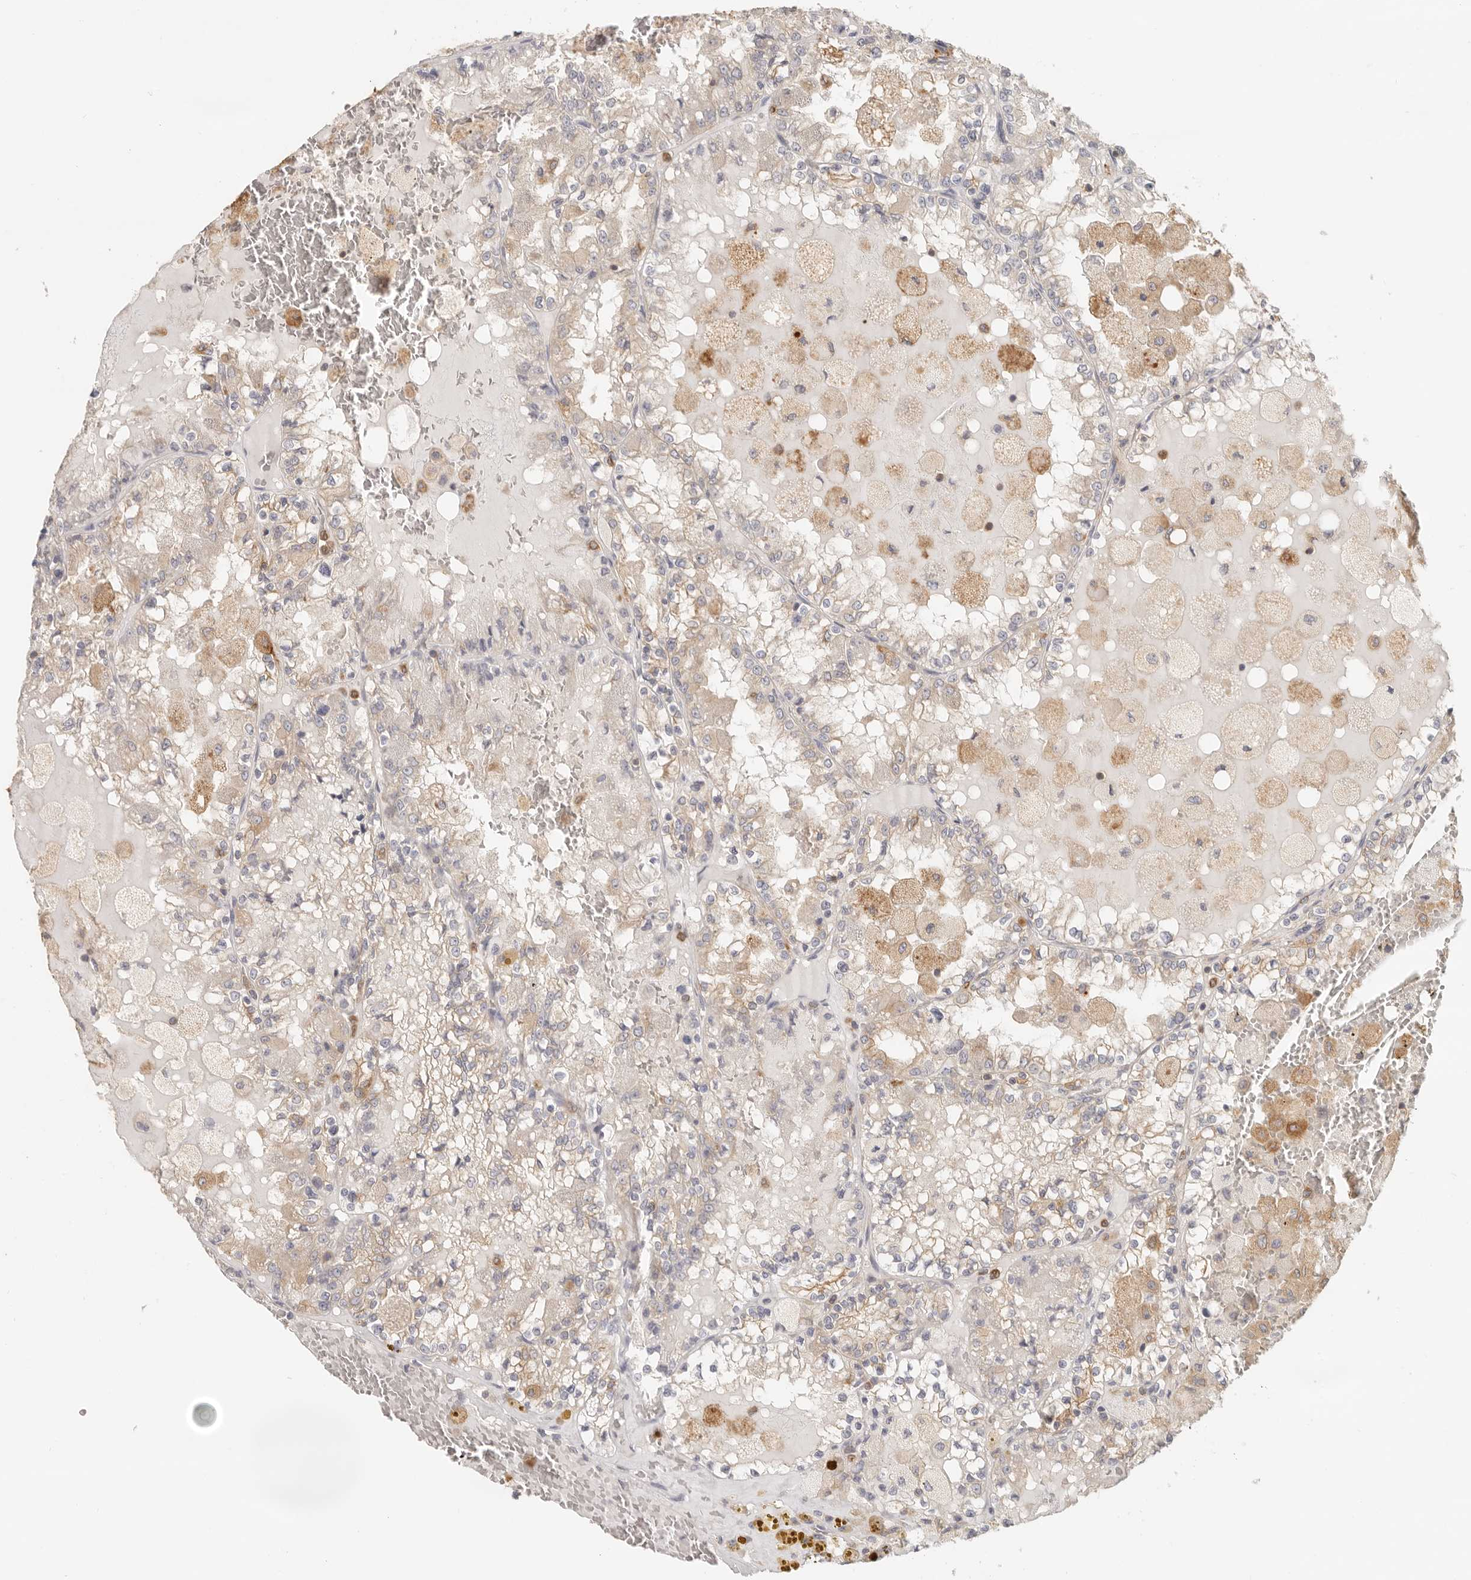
{"staining": {"intensity": "weak", "quantity": "25%-75%", "location": "cytoplasmic/membranous"}, "tissue": "renal cancer", "cell_type": "Tumor cells", "image_type": "cancer", "snomed": [{"axis": "morphology", "description": "Adenocarcinoma, NOS"}, {"axis": "topography", "description": "Kidney"}], "caption": "Immunohistochemical staining of renal cancer (adenocarcinoma) exhibits weak cytoplasmic/membranous protein staining in approximately 25%-75% of tumor cells. The protein of interest is shown in brown color, while the nuclei are stained blue.", "gene": "ANXA9", "patient": {"sex": "female", "age": 56}}